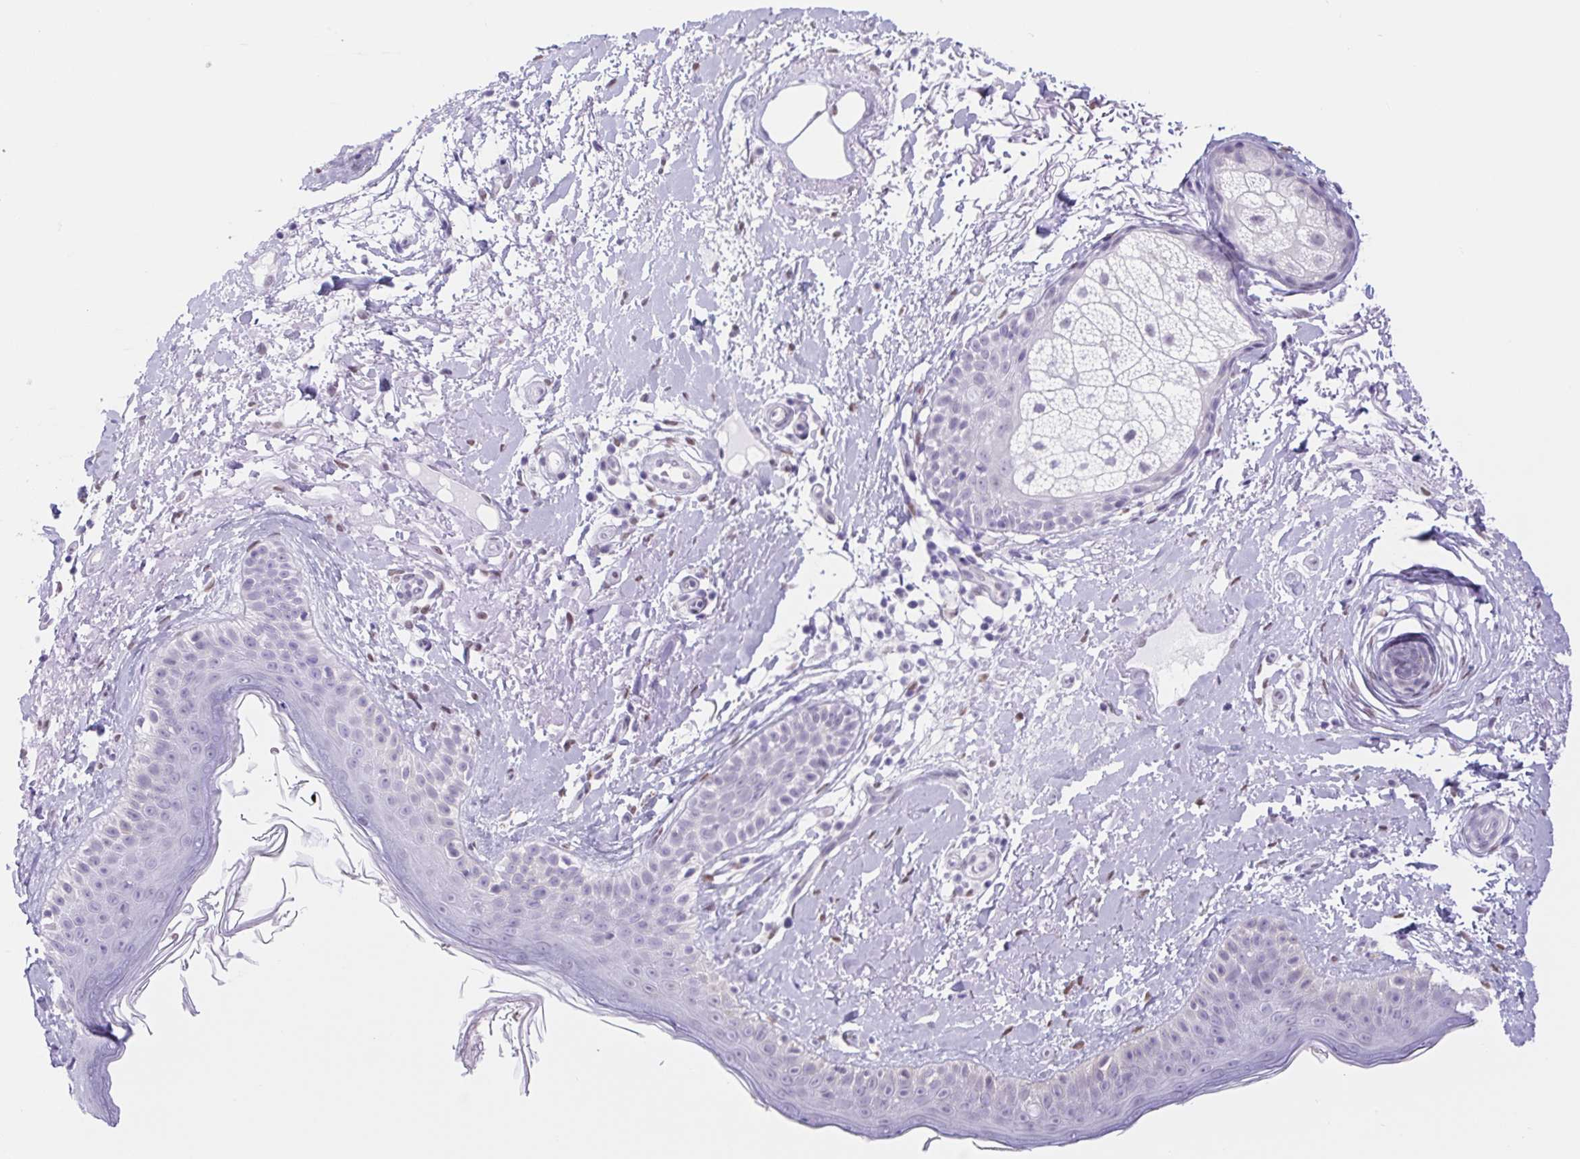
{"staining": {"intensity": "negative", "quantity": "none", "location": "none"}, "tissue": "skin", "cell_type": "Fibroblasts", "image_type": "normal", "snomed": [{"axis": "morphology", "description": "Normal tissue, NOS"}, {"axis": "topography", "description": "Skin"}], "caption": "Human skin stained for a protein using IHC exhibits no staining in fibroblasts.", "gene": "CAND1", "patient": {"sex": "male", "age": 73}}